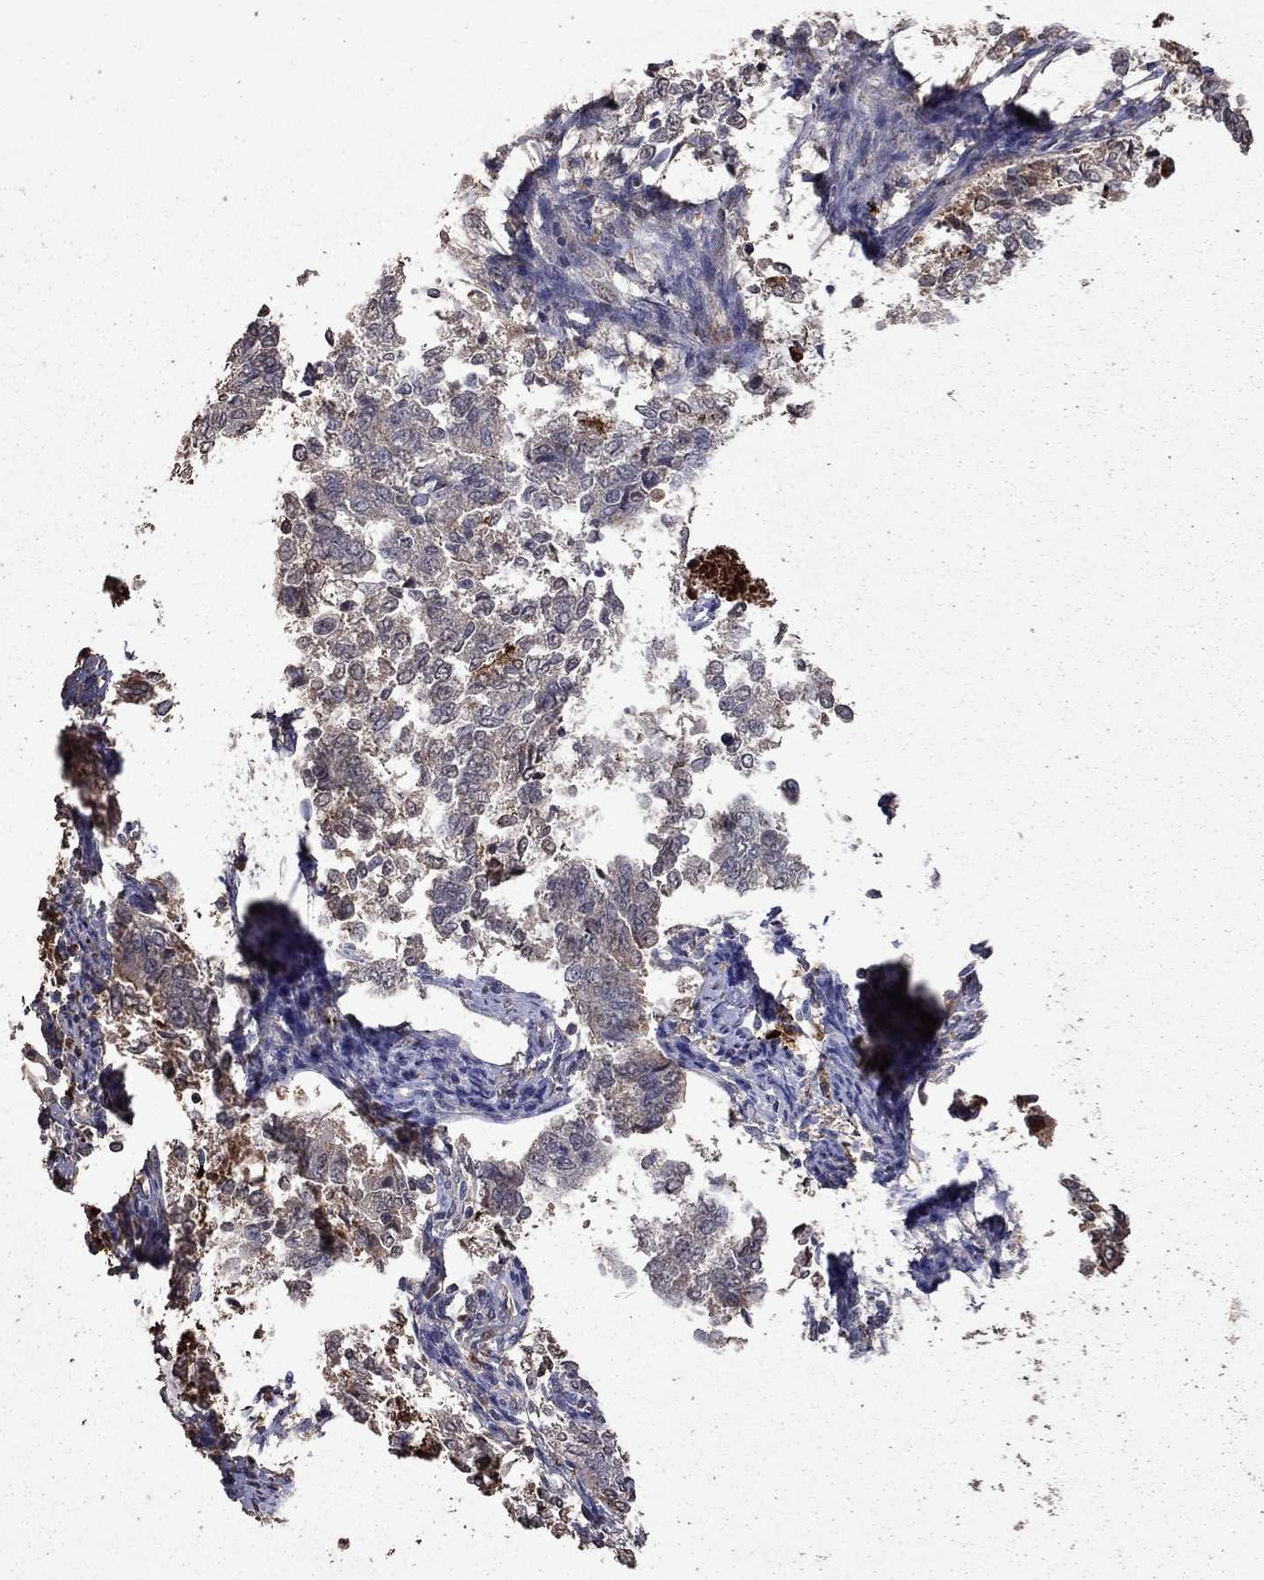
{"staining": {"intensity": "moderate", "quantity": "<25%", "location": "cytoplasmic/membranous"}, "tissue": "endometrial cancer", "cell_type": "Tumor cells", "image_type": "cancer", "snomed": [{"axis": "morphology", "description": "Adenocarcinoma, NOS"}, {"axis": "topography", "description": "Endometrium"}], "caption": "Human endometrial cancer stained with a brown dye displays moderate cytoplasmic/membranous positive positivity in about <25% of tumor cells.", "gene": "SERPINA5", "patient": {"sex": "female", "age": 65}}